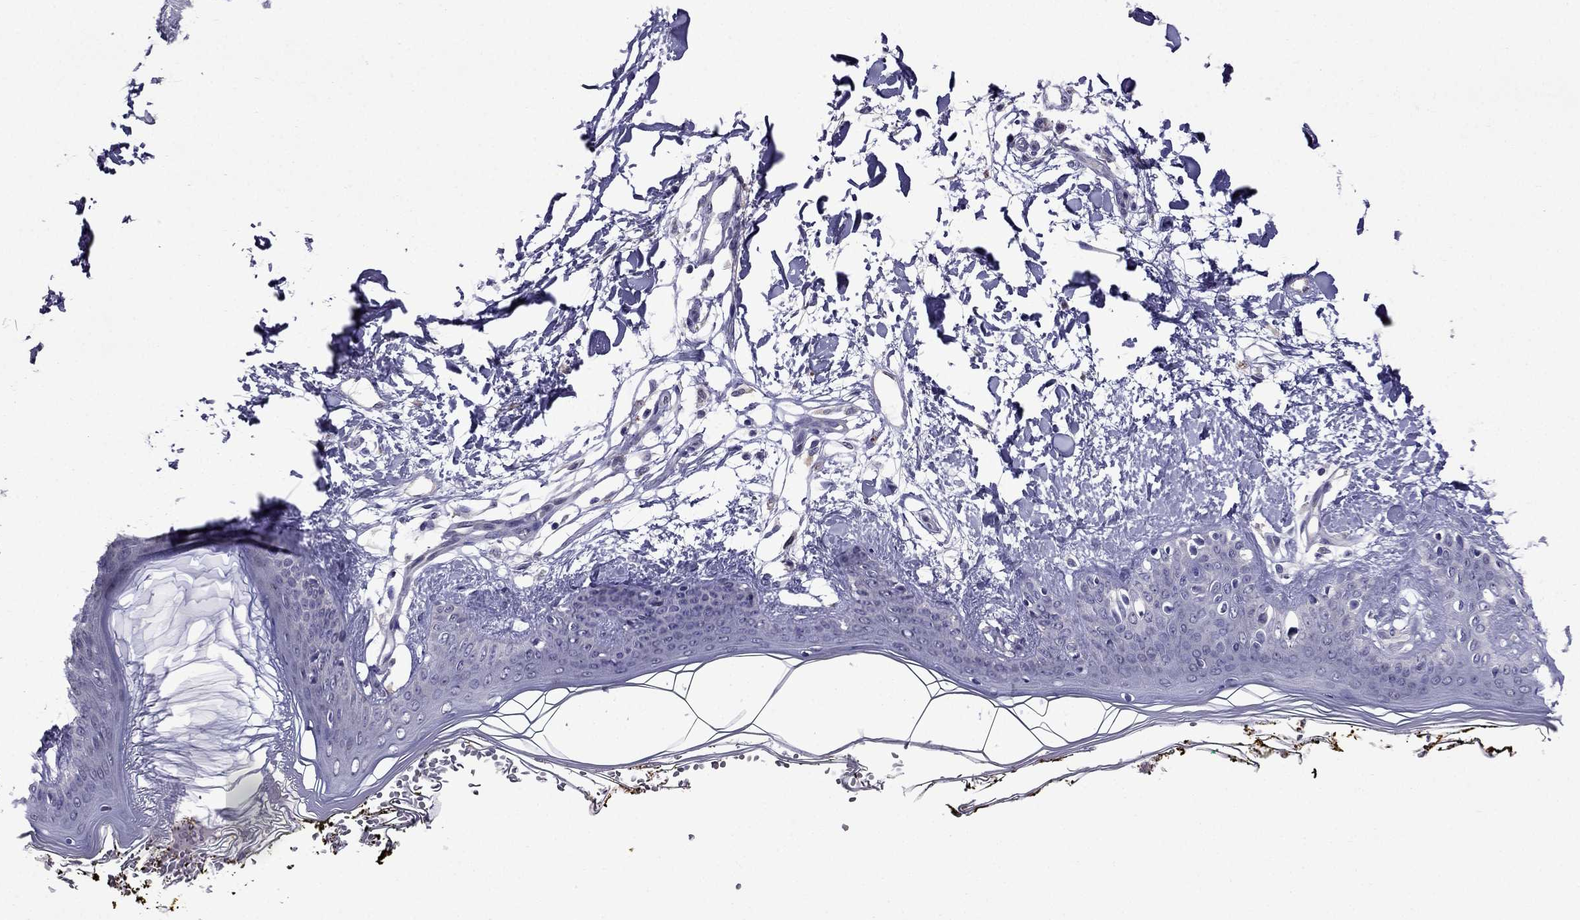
{"staining": {"intensity": "negative", "quantity": "none", "location": "none"}, "tissue": "skin", "cell_type": "Fibroblasts", "image_type": "normal", "snomed": [{"axis": "morphology", "description": "Normal tissue, NOS"}, {"axis": "topography", "description": "Skin"}], "caption": "DAB (3,3'-diaminobenzidine) immunohistochemical staining of unremarkable skin demonstrates no significant staining in fibroblasts. Brightfield microscopy of immunohistochemistry (IHC) stained with DAB (3,3'-diaminobenzidine) (brown) and hematoxylin (blue), captured at high magnification.", "gene": "CDK5", "patient": {"sex": "female", "age": 34}}